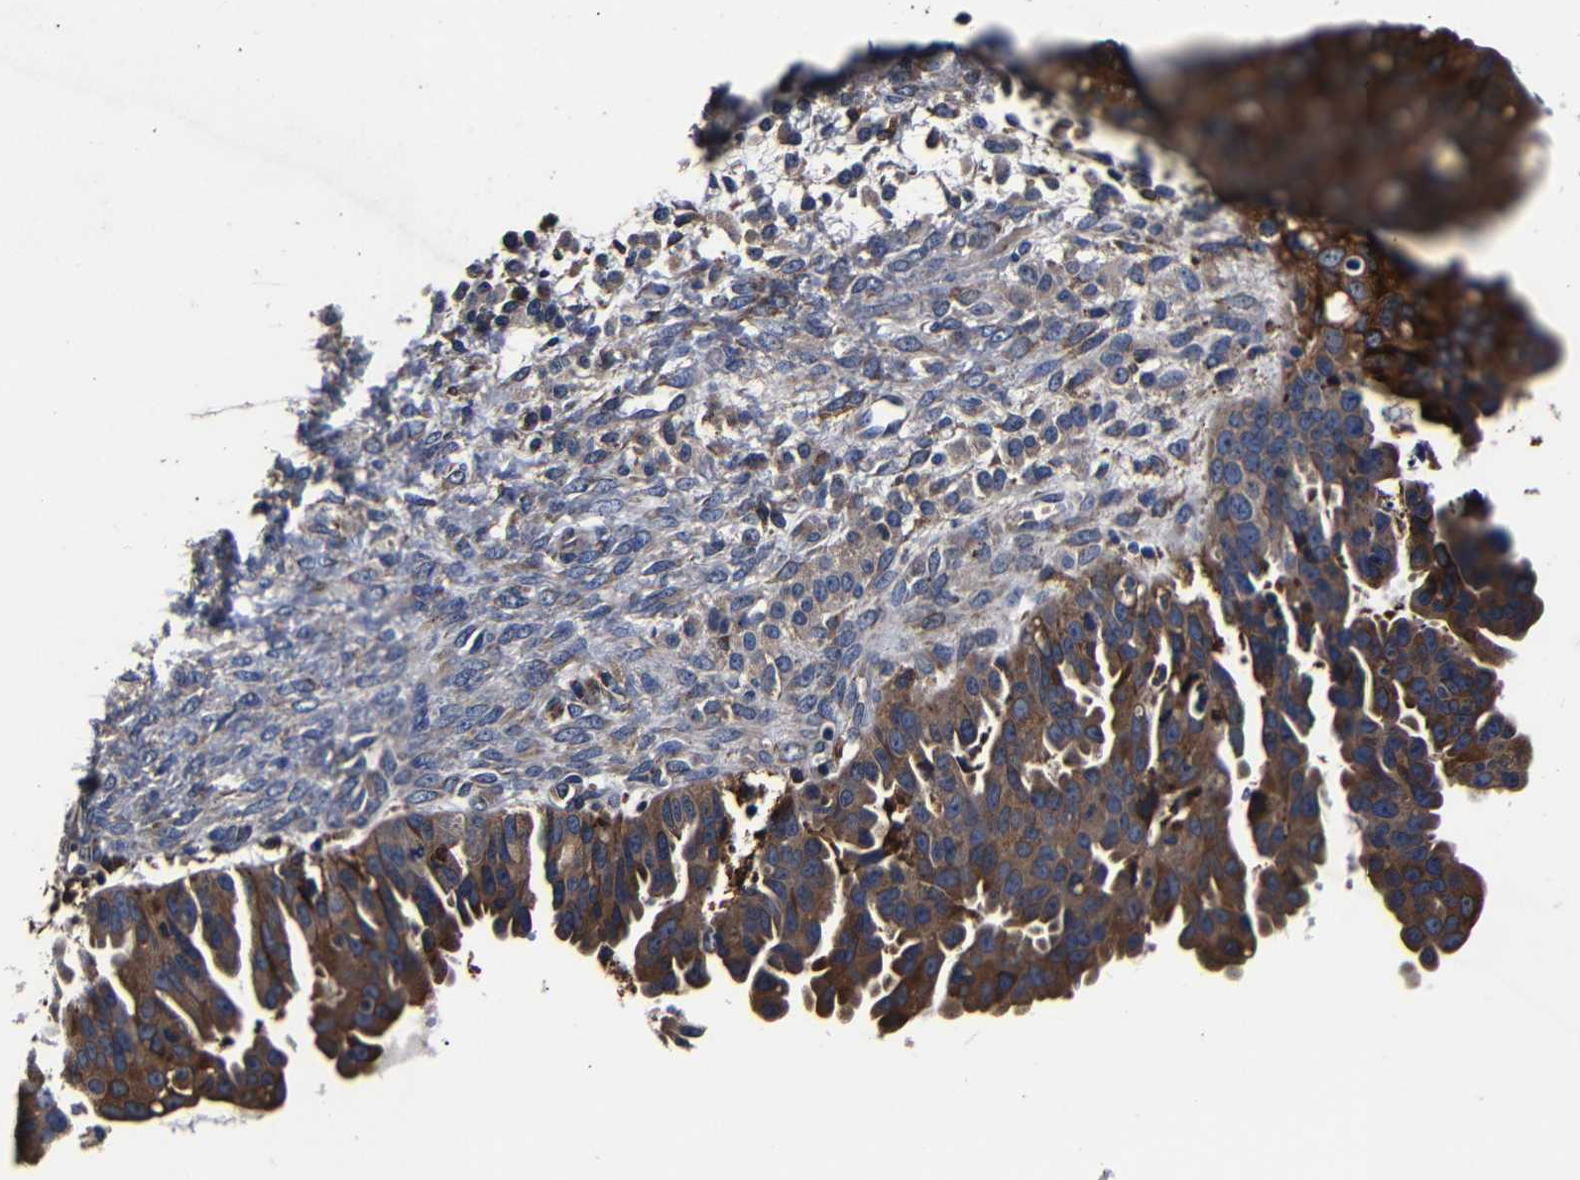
{"staining": {"intensity": "strong", "quantity": ">75%", "location": "cytoplasmic/membranous"}, "tissue": "ovarian cancer", "cell_type": "Tumor cells", "image_type": "cancer", "snomed": [{"axis": "morphology", "description": "Cystadenocarcinoma, serous, NOS"}, {"axis": "topography", "description": "Ovary"}], "caption": "Brown immunohistochemical staining in ovarian serous cystadenocarcinoma demonstrates strong cytoplasmic/membranous staining in about >75% of tumor cells.", "gene": "SCN9A", "patient": {"sex": "female", "age": 58}}